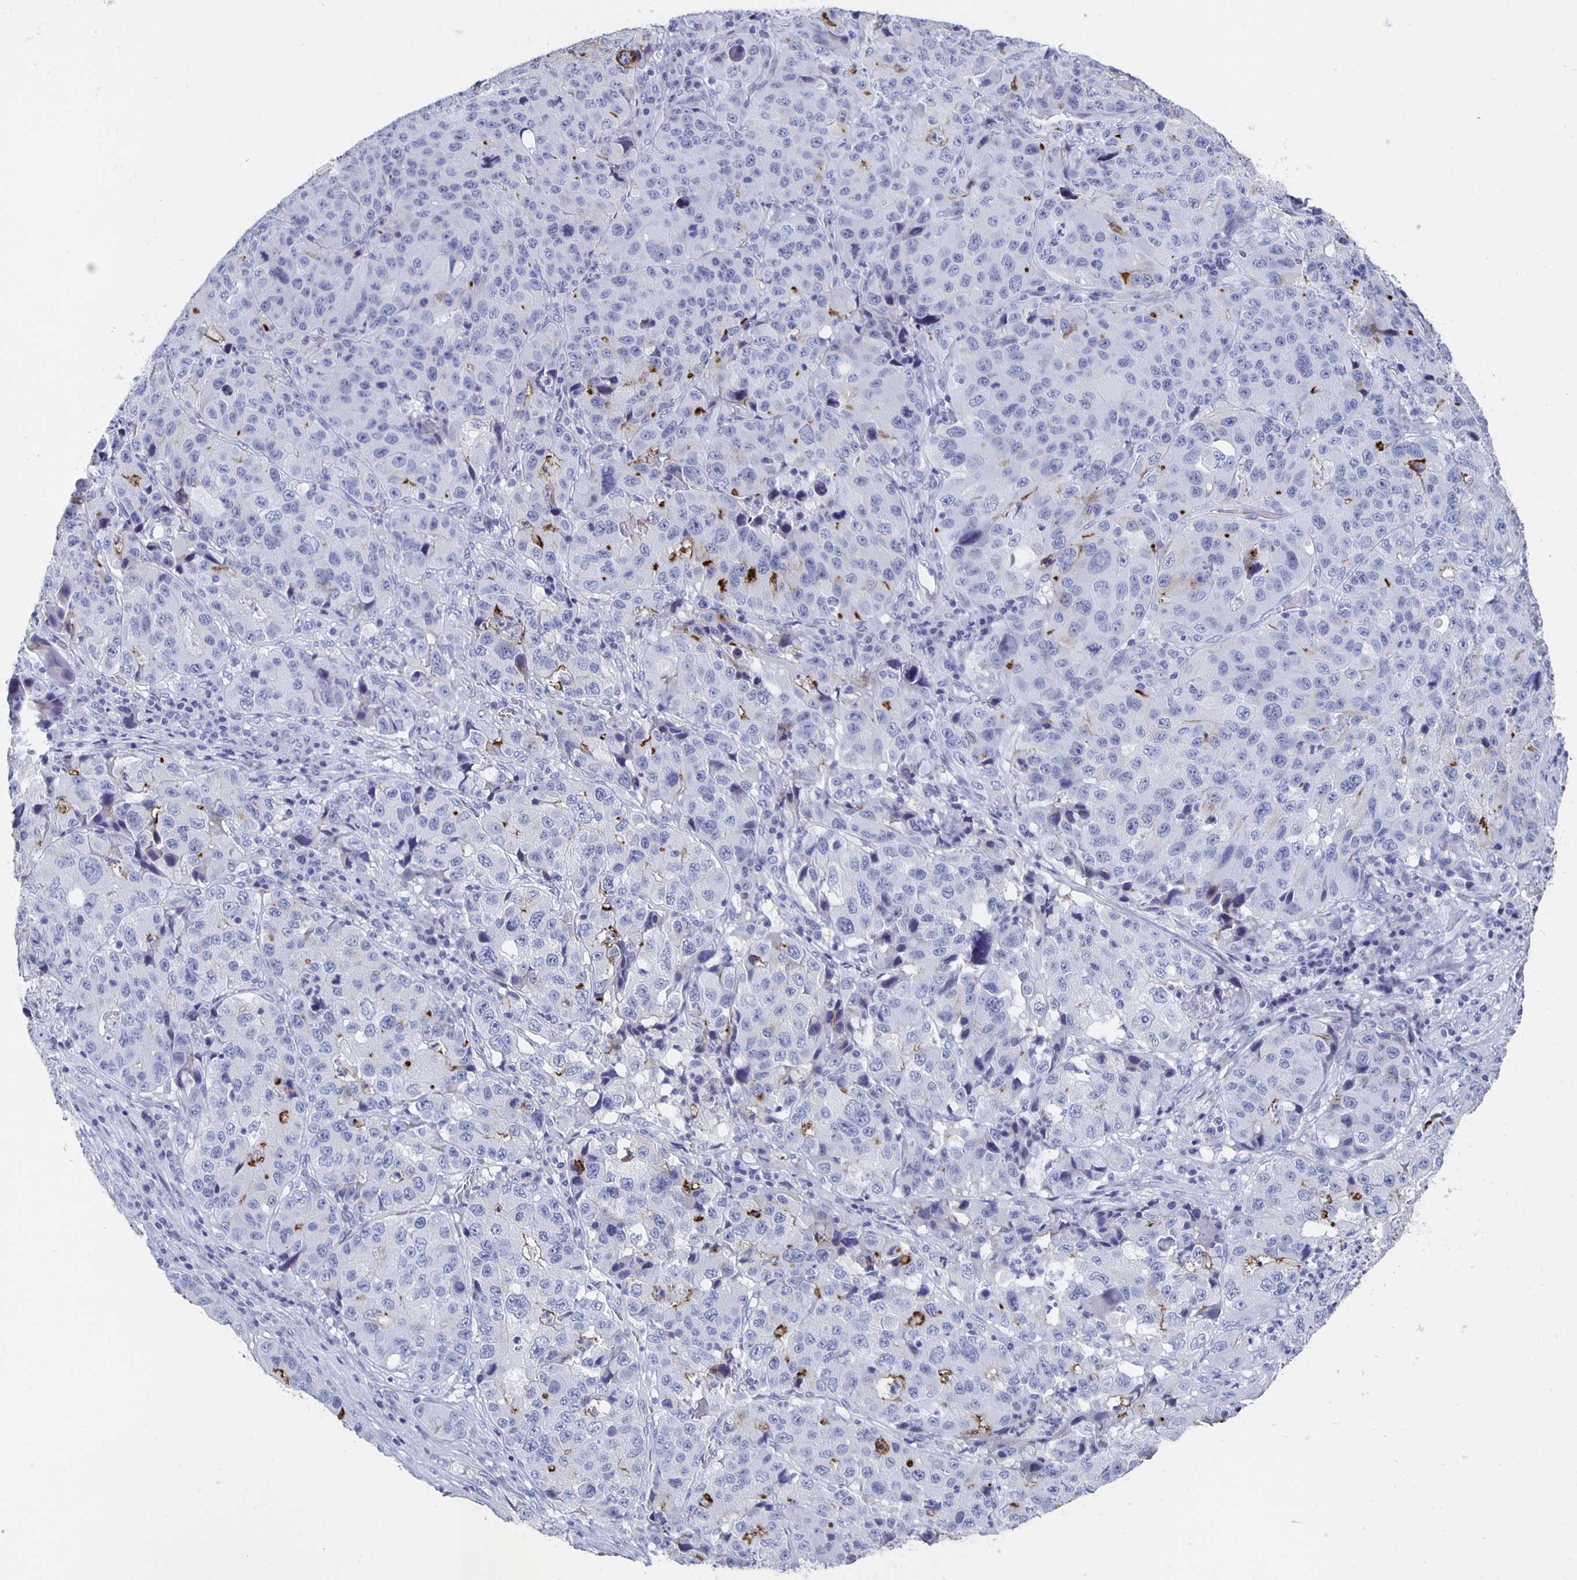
{"staining": {"intensity": "negative", "quantity": "none", "location": "none"}, "tissue": "stomach cancer", "cell_type": "Tumor cells", "image_type": "cancer", "snomed": [{"axis": "morphology", "description": "Adenocarcinoma, NOS"}, {"axis": "topography", "description": "Stomach"}], "caption": "The image exhibits no staining of tumor cells in stomach cancer (adenocarcinoma). (Stains: DAB (3,3'-diaminobenzidine) immunohistochemistry (IHC) with hematoxylin counter stain, Microscopy: brightfield microscopy at high magnification).", "gene": "SLC34A2", "patient": {"sex": "male", "age": 71}}